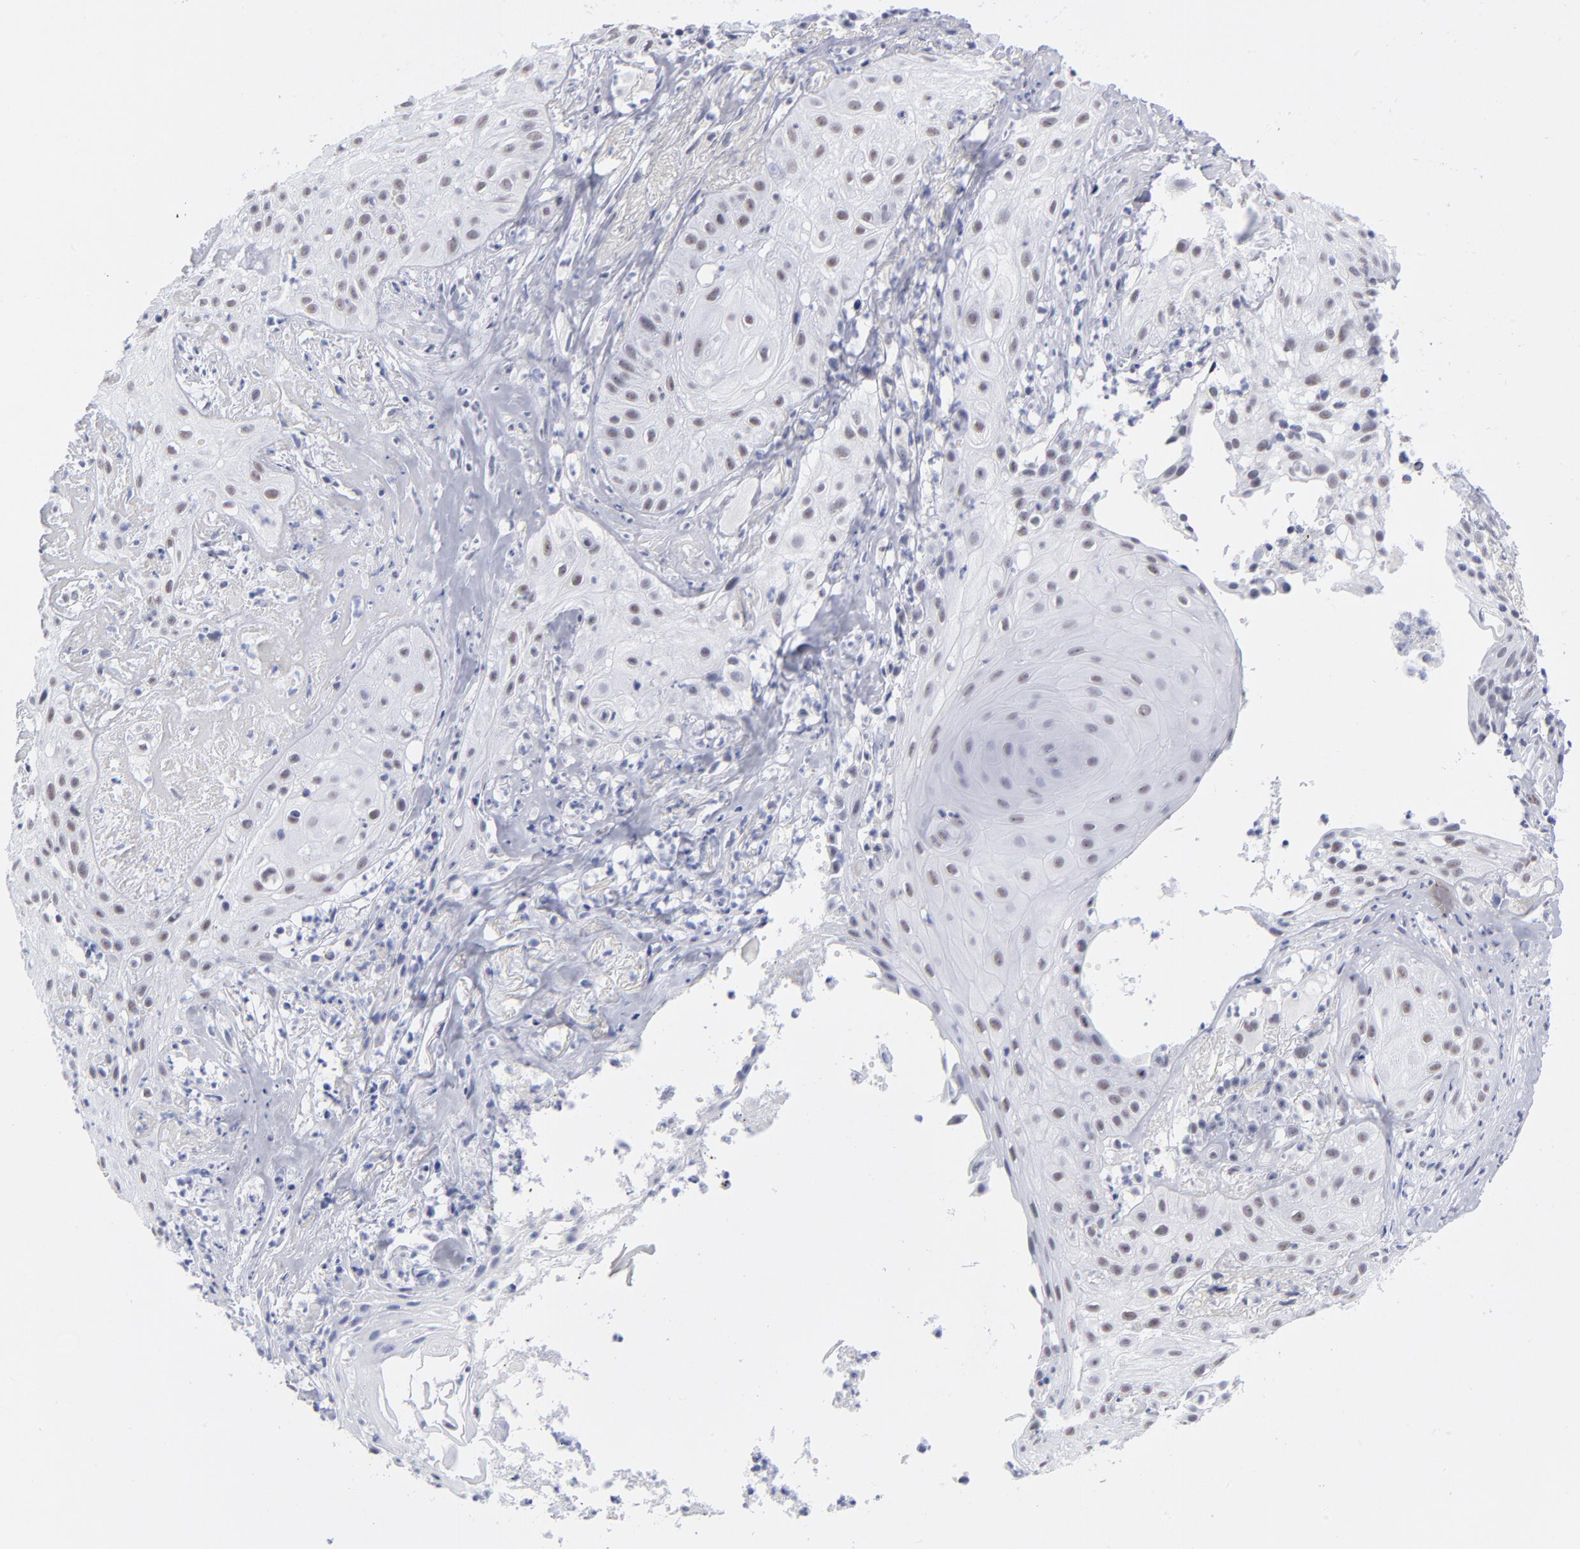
{"staining": {"intensity": "weak", "quantity": ">75%", "location": "nuclear"}, "tissue": "skin cancer", "cell_type": "Tumor cells", "image_type": "cancer", "snomed": [{"axis": "morphology", "description": "Squamous cell carcinoma, NOS"}, {"axis": "topography", "description": "Skin"}], "caption": "Protein staining demonstrates weak nuclear expression in about >75% of tumor cells in skin cancer (squamous cell carcinoma).", "gene": "SNRPB", "patient": {"sex": "male", "age": 65}}